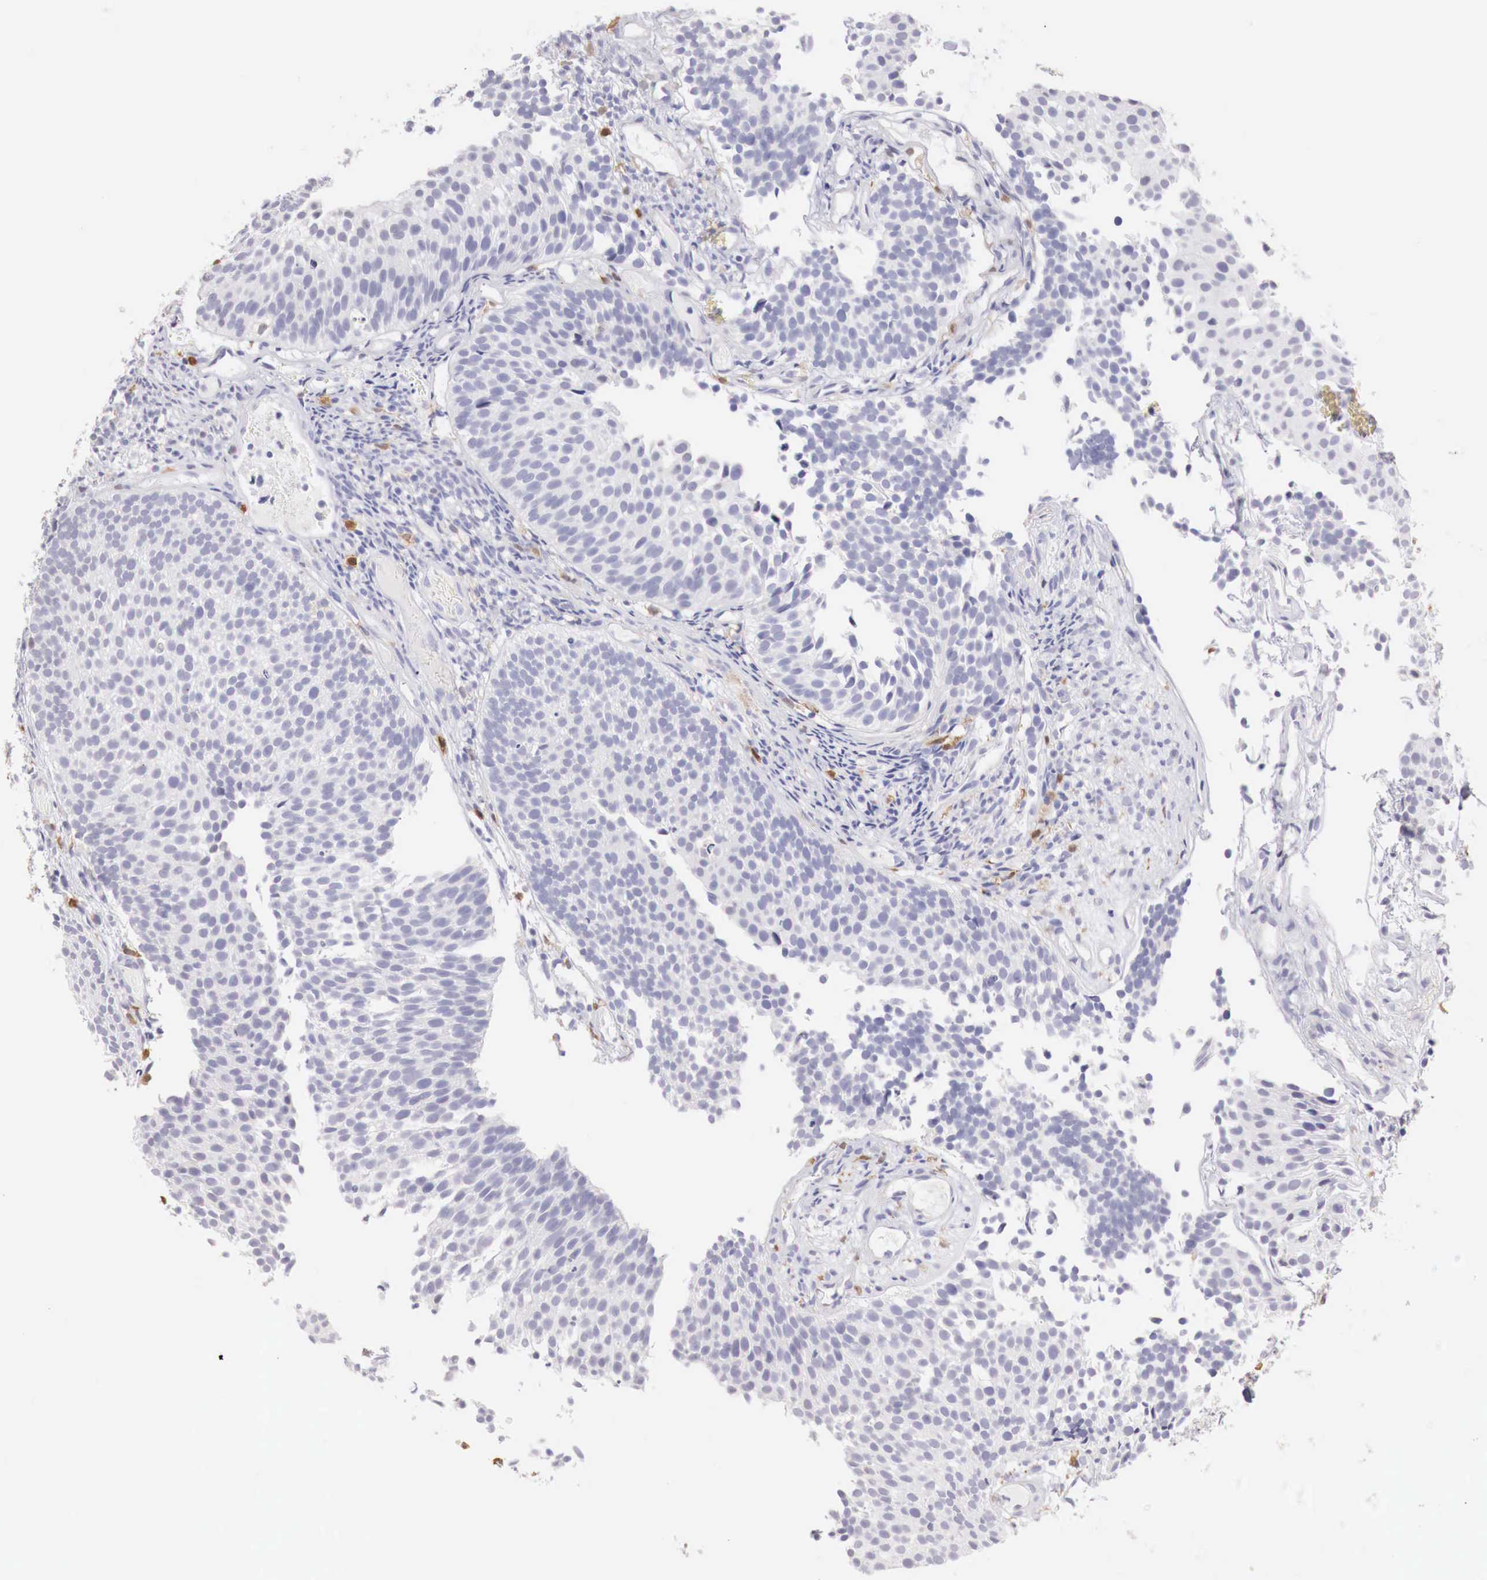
{"staining": {"intensity": "negative", "quantity": "none", "location": "none"}, "tissue": "urothelial cancer", "cell_type": "Tumor cells", "image_type": "cancer", "snomed": [{"axis": "morphology", "description": "Urothelial carcinoma, Low grade"}, {"axis": "topography", "description": "Urinary bladder"}], "caption": "Tumor cells show no significant positivity in low-grade urothelial carcinoma.", "gene": "RENBP", "patient": {"sex": "male", "age": 85}}